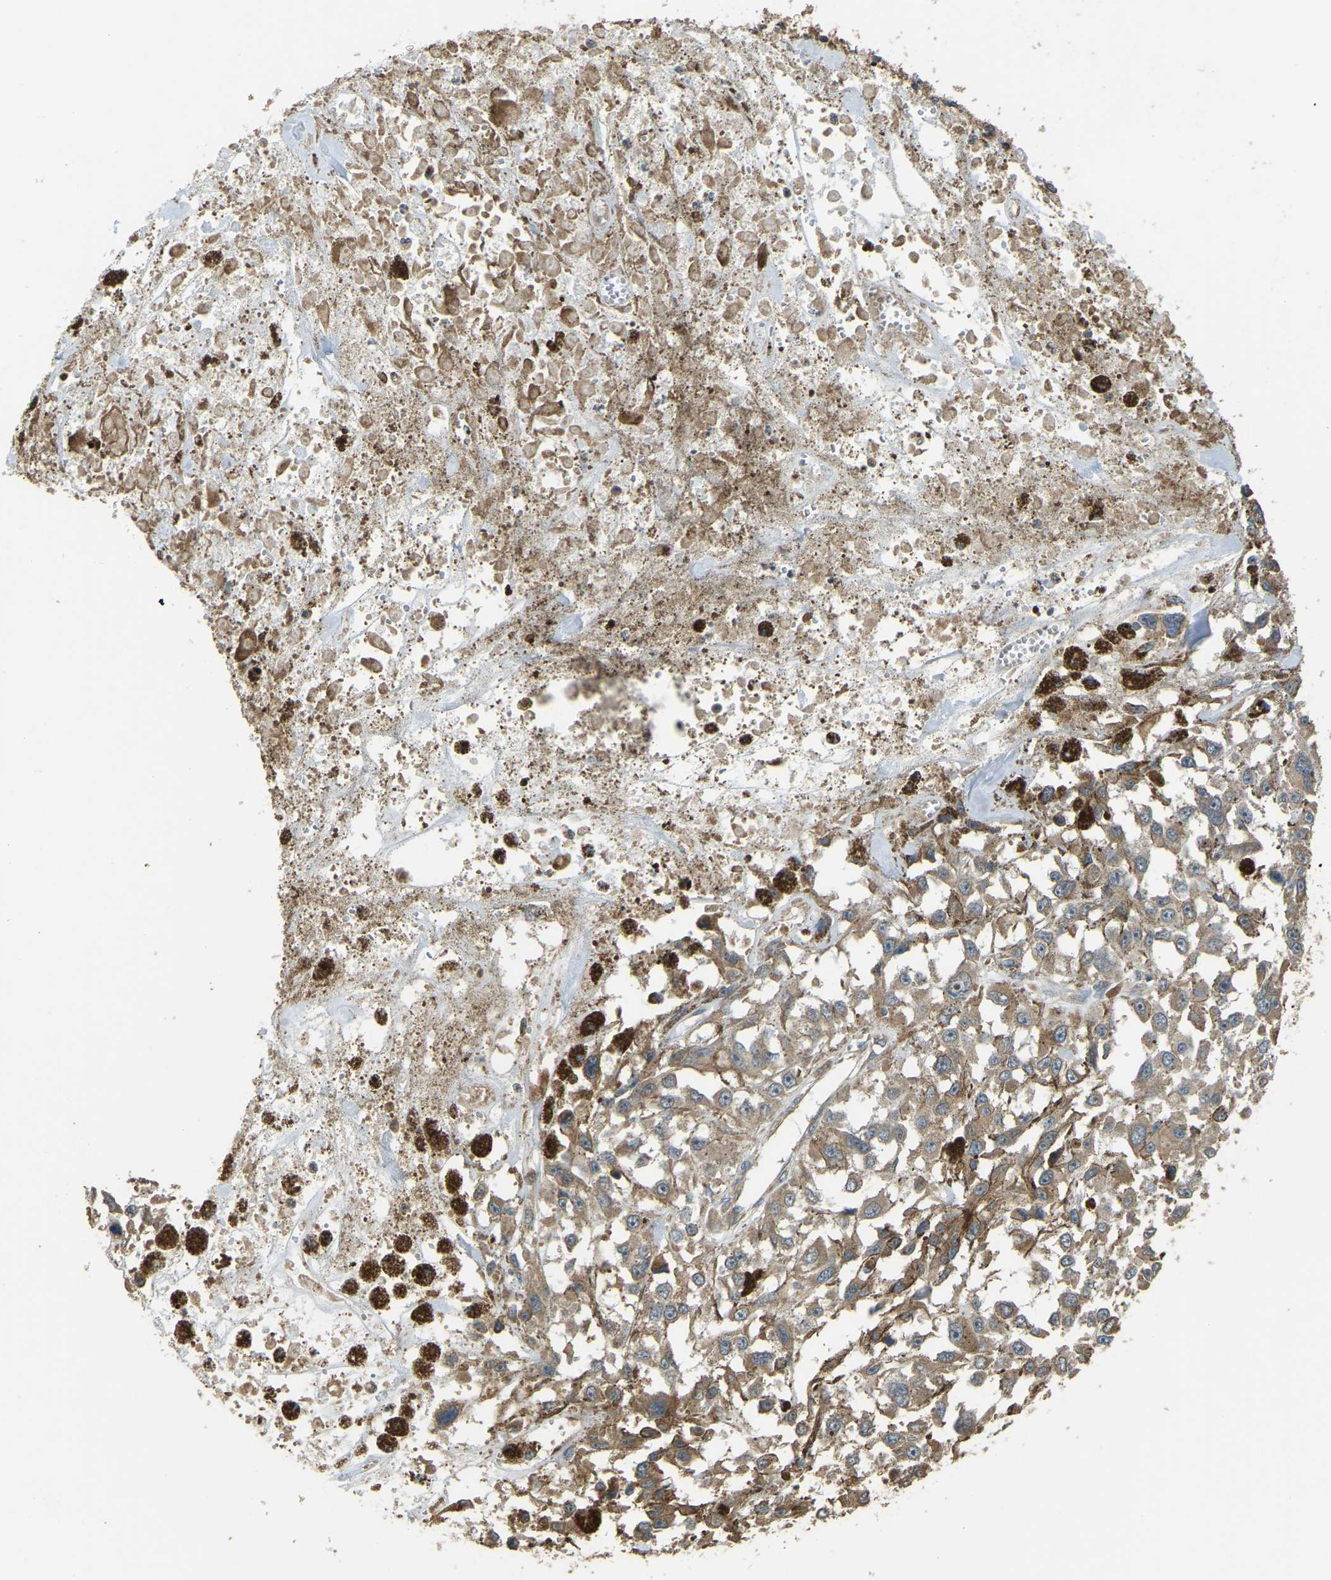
{"staining": {"intensity": "moderate", "quantity": ">75%", "location": "cytoplasmic/membranous"}, "tissue": "melanoma", "cell_type": "Tumor cells", "image_type": "cancer", "snomed": [{"axis": "morphology", "description": "Malignant melanoma, Metastatic site"}, {"axis": "topography", "description": "Lymph node"}], "caption": "Melanoma stained for a protein demonstrates moderate cytoplasmic/membranous positivity in tumor cells. (DAB (3,3'-diaminobenzidine) = brown stain, brightfield microscopy at high magnification).", "gene": "GNG2", "patient": {"sex": "male", "age": 59}}